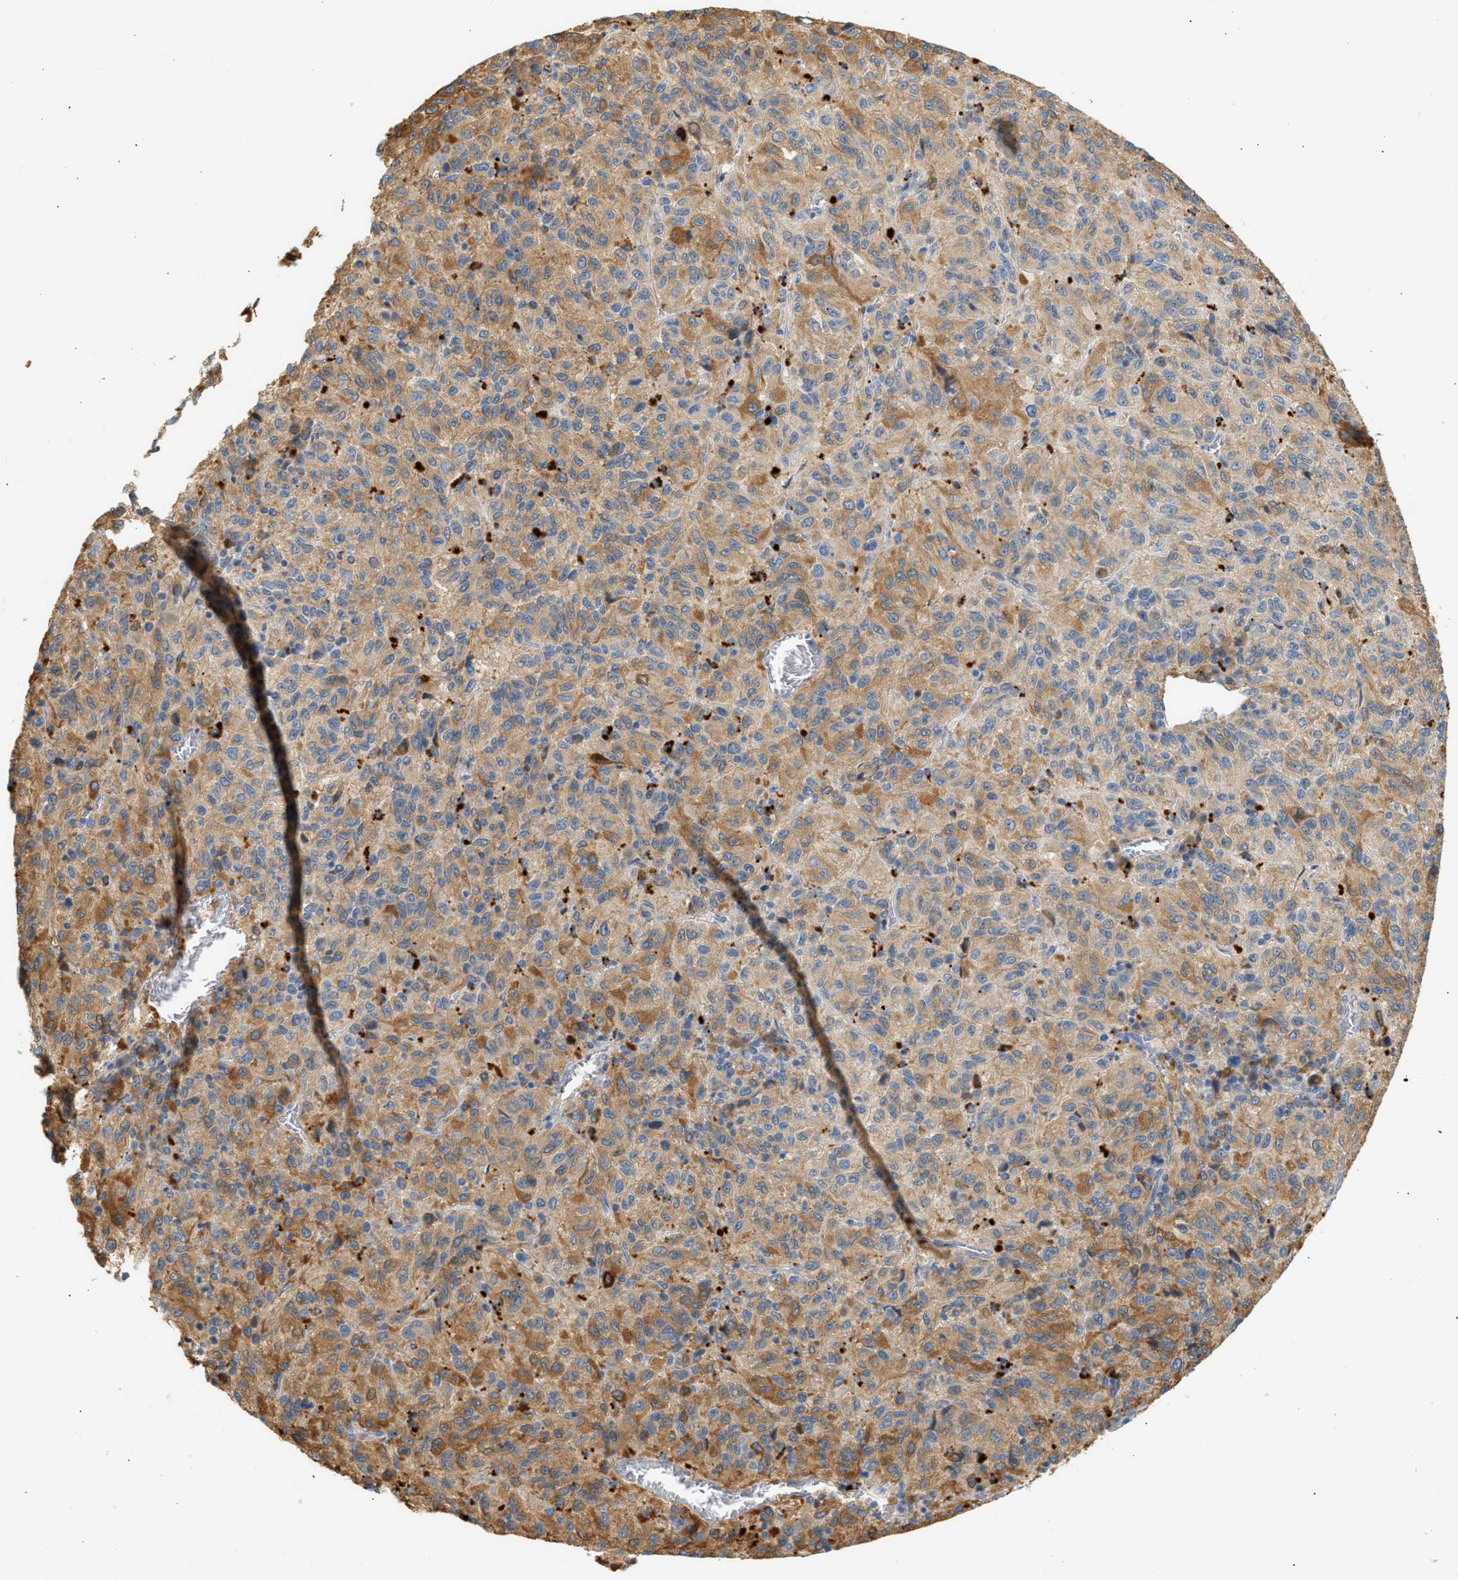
{"staining": {"intensity": "moderate", "quantity": ">75%", "location": "cytoplasmic/membranous"}, "tissue": "melanoma", "cell_type": "Tumor cells", "image_type": "cancer", "snomed": [{"axis": "morphology", "description": "Malignant melanoma, Metastatic site"}, {"axis": "topography", "description": "Lung"}], "caption": "An IHC micrograph of tumor tissue is shown. Protein staining in brown labels moderate cytoplasmic/membranous positivity in malignant melanoma (metastatic site) within tumor cells. (DAB (3,3'-diaminobenzidine) IHC with brightfield microscopy, high magnification).", "gene": "ENTHD1", "patient": {"sex": "male", "age": 64}}